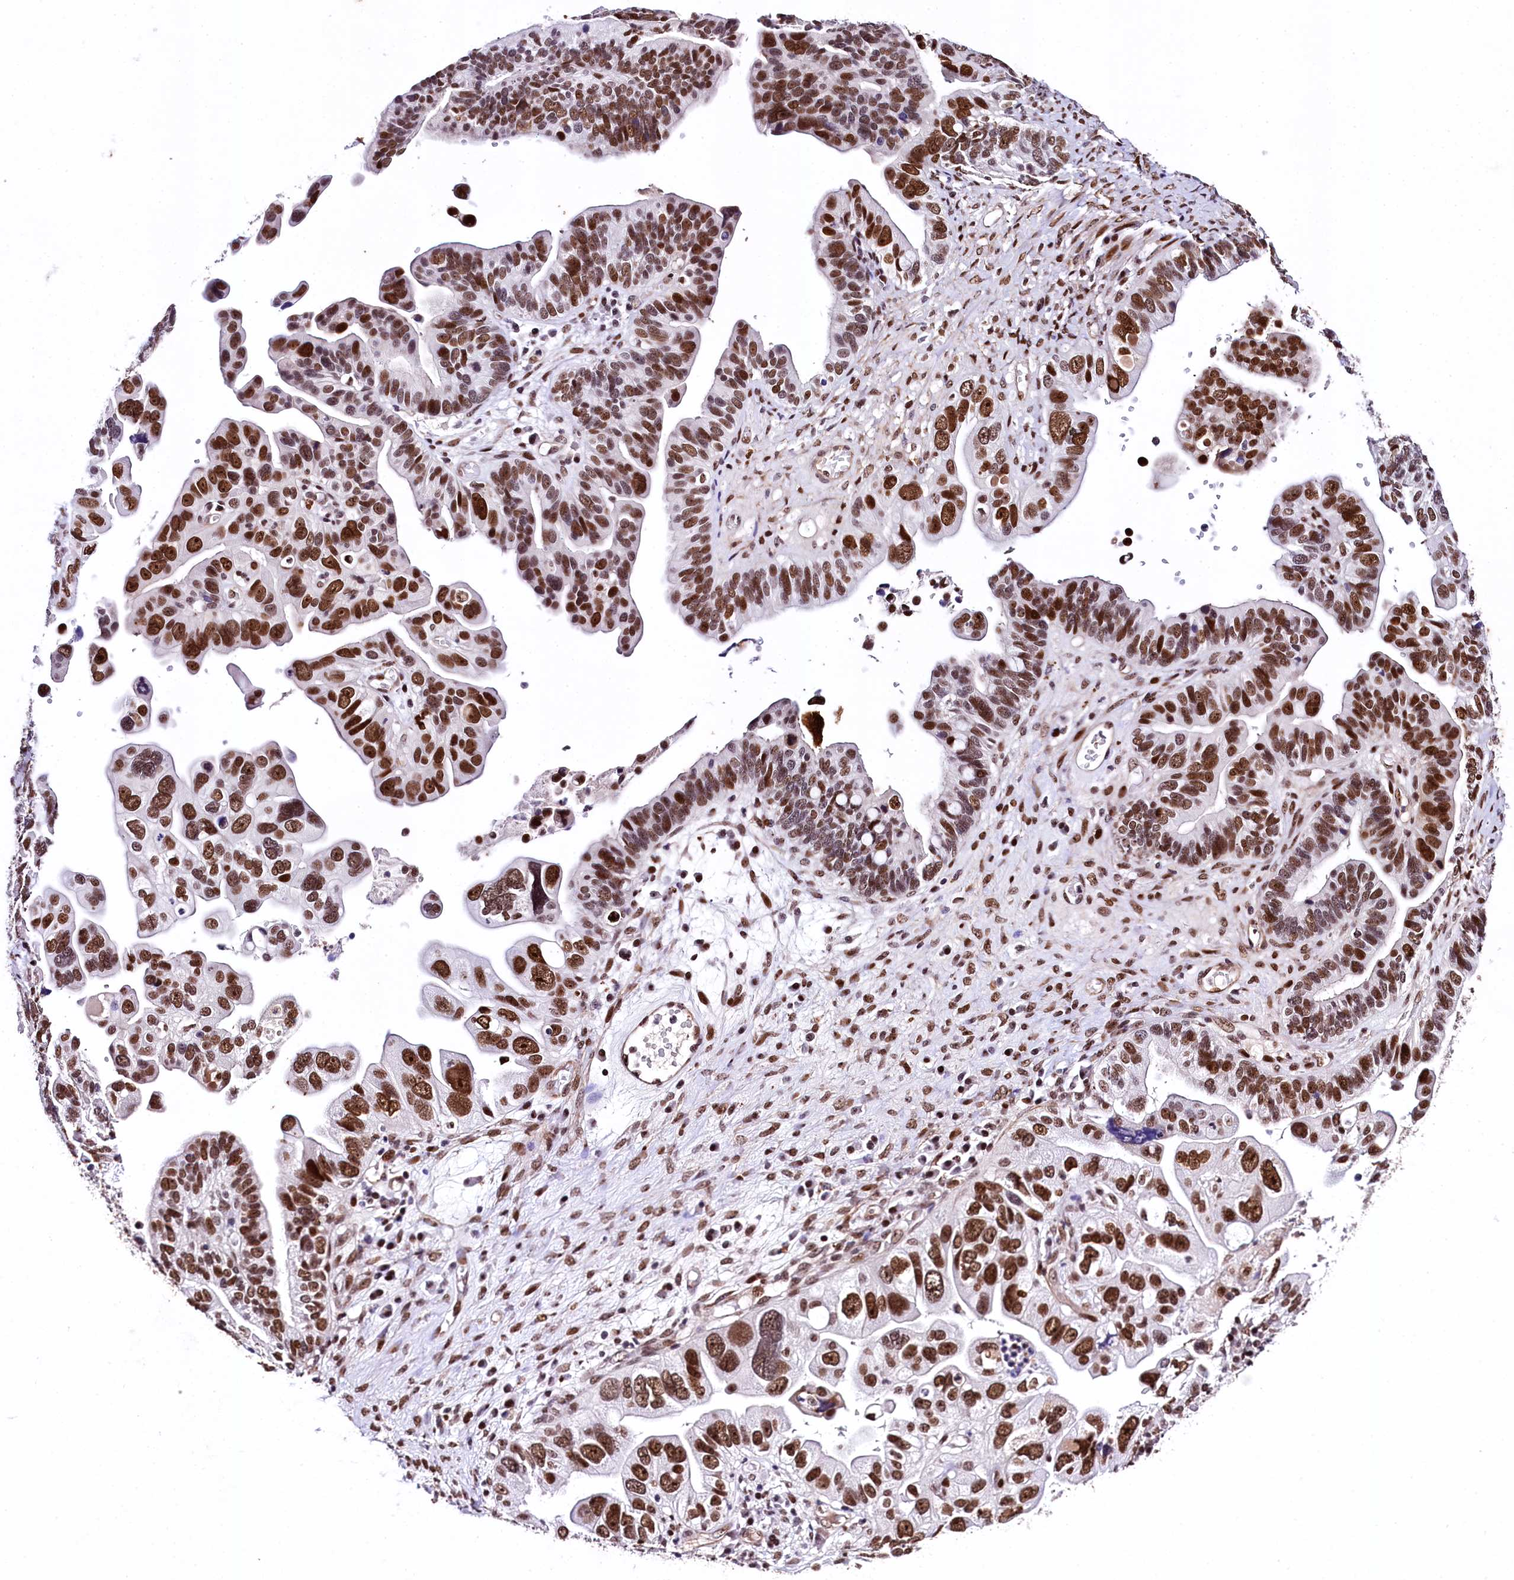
{"staining": {"intensity": "moderate", "quantity": ">75%", "location": "nuclear"}, "tissue": "ovarian cancer", "cell_type": "Tumor cells", "image_type": "cancer", "snomed": [{"axis": "morphology", "description": "Cystadenocarcinoma, serous, NOS"}, {"axis": "topography", "description": "Ovary"}], "caption": "Ovarian cancer (serous cystadenocarcinoma) was stained to show a protein in brown. There is medium levels of moderate nuclear positivity in approximately >75% of tumor cells. (DAB IHC with brightfield microscopy, high magnification).", "gene": "SAMD10", "patient": {"sex": "female", "age": 56}}